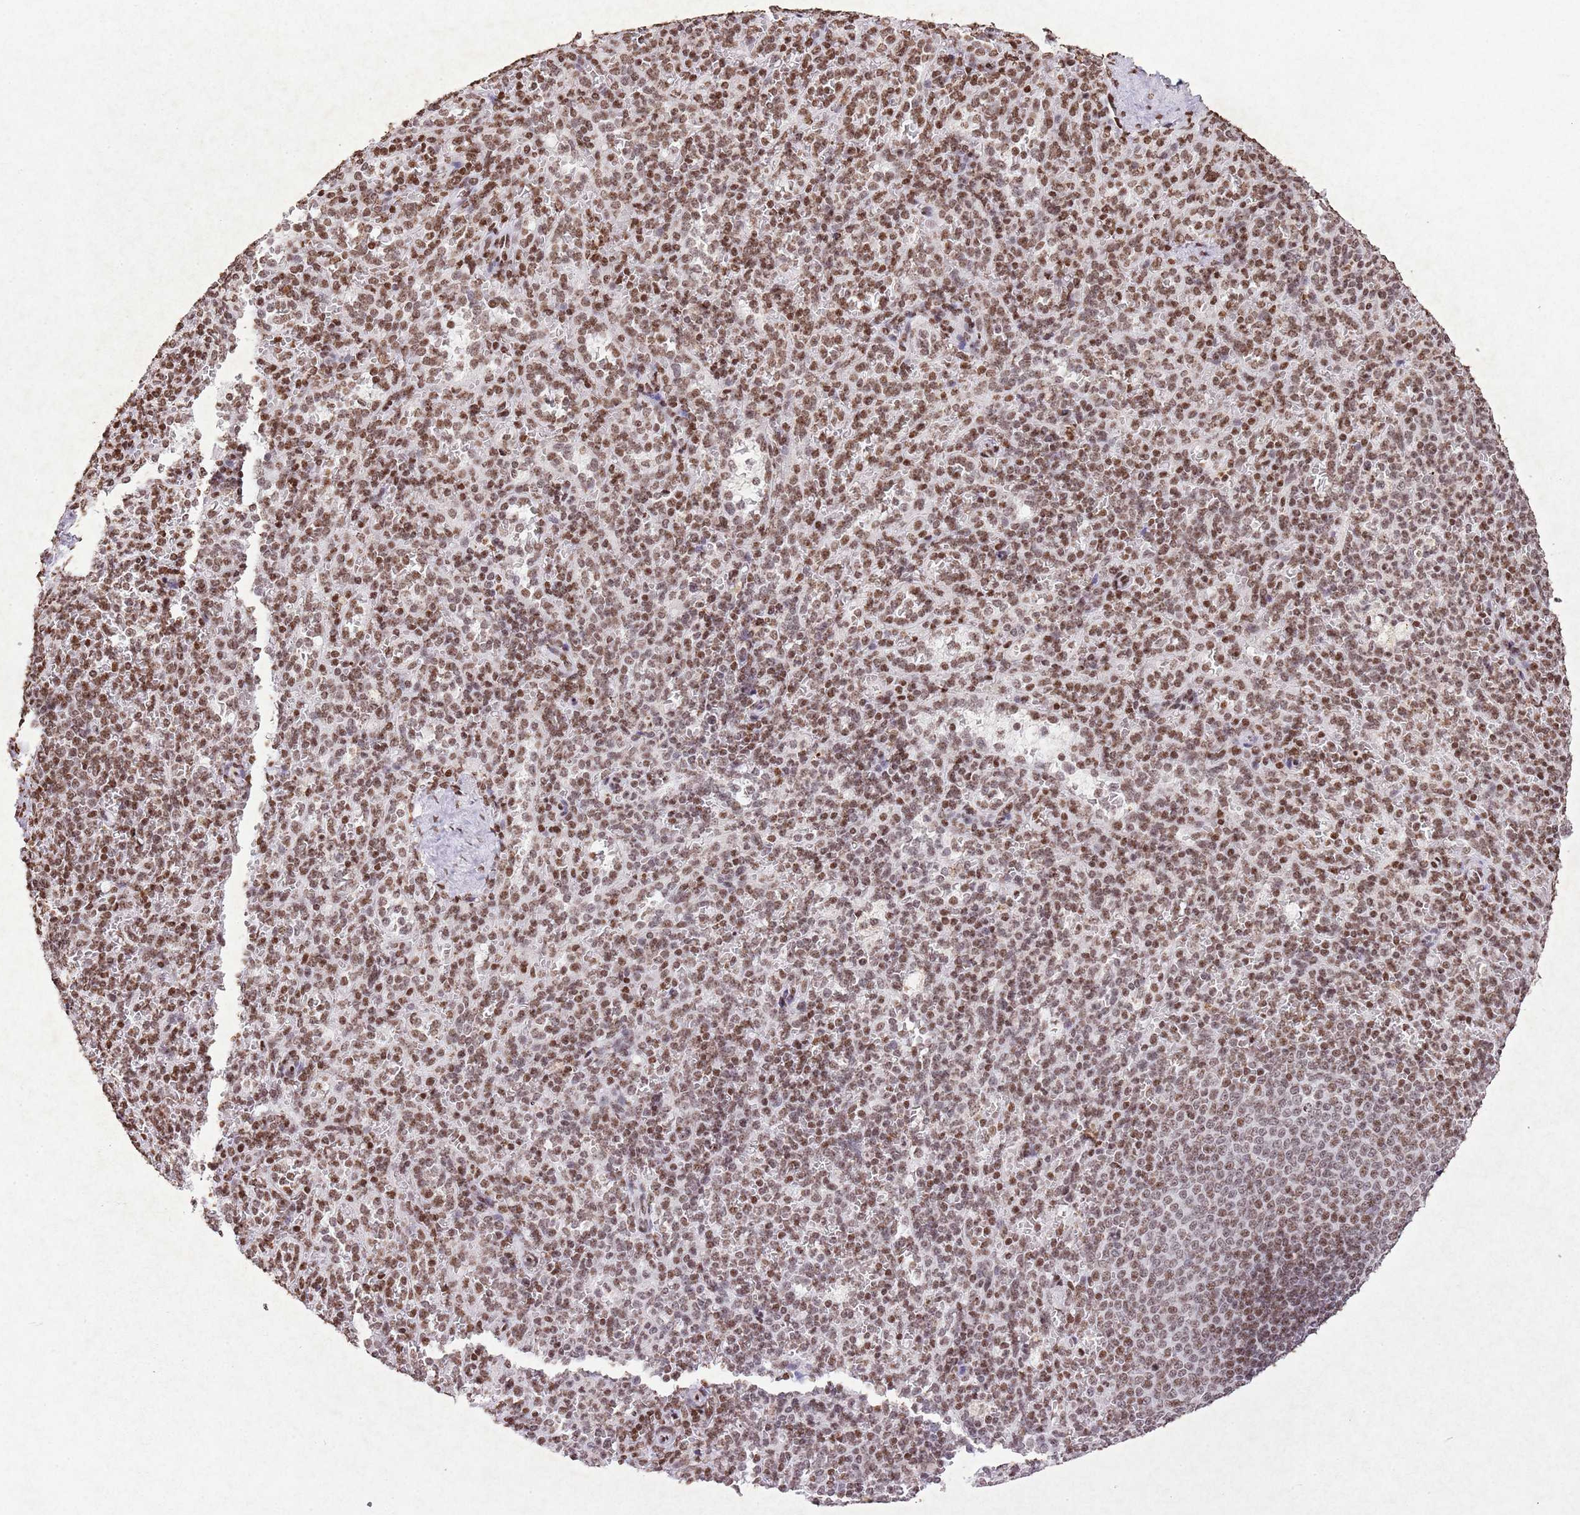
{"staining": {"intensity": "moderate", "quantity": ">75%", "location": "nuclear"}, "tissue": "spleen", "cell_type": "Cells in red pulp", "image_type": "normal", "snomed": [{"axis": "morphology", "description": "Normal tissue, NOS"}, {"axis": "topography", "description": "Spleen"}], "caption": "Cells in red pulp reveal medium levels of moderate nuclear staining in approximately >75% of cells in benign spleen.", "gene": "BMAL1", "patient": {"sex": "female", "age": 21}}